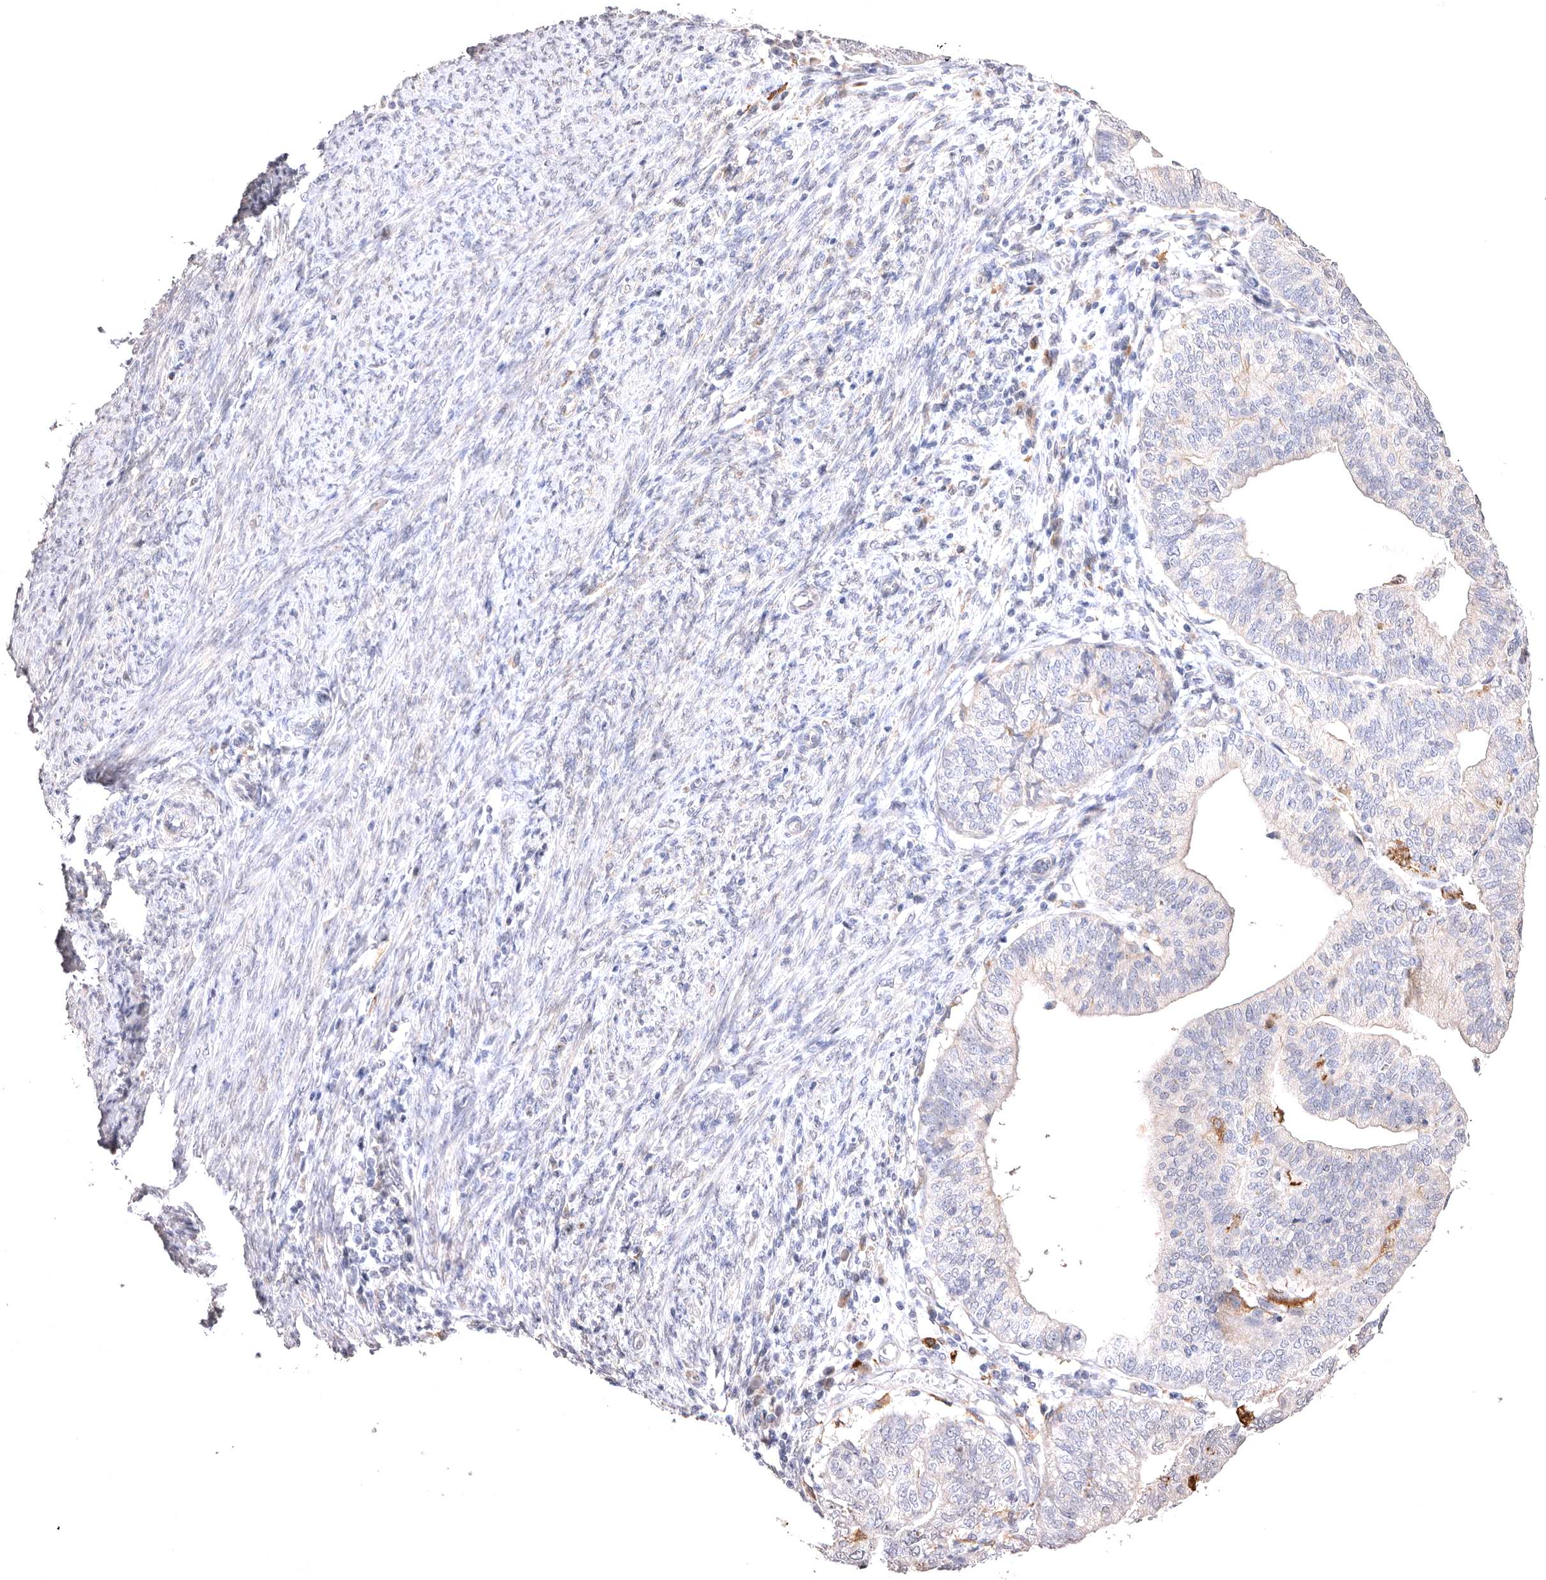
{"staining": {"intensity": "negative", "quantity": "none", "location": "none"}, "tissue": "endometrial cancer", "cell_type": "Tumor cells", "image_type": "cancer", "snomed": [{"axis": "morphology", "description": "Adenocarcinoma, NOS"}, {"axis": "topography", "description": "Uterus"}], "caption": "Tumor cells are negative for brown protein staining in endometrial cancer. (DAB (3,3'-diaminobenzidine) immunohistochemistry, high magnification).", "gene": "VPS45", "patient": {"sex": "female", "age": 77}}